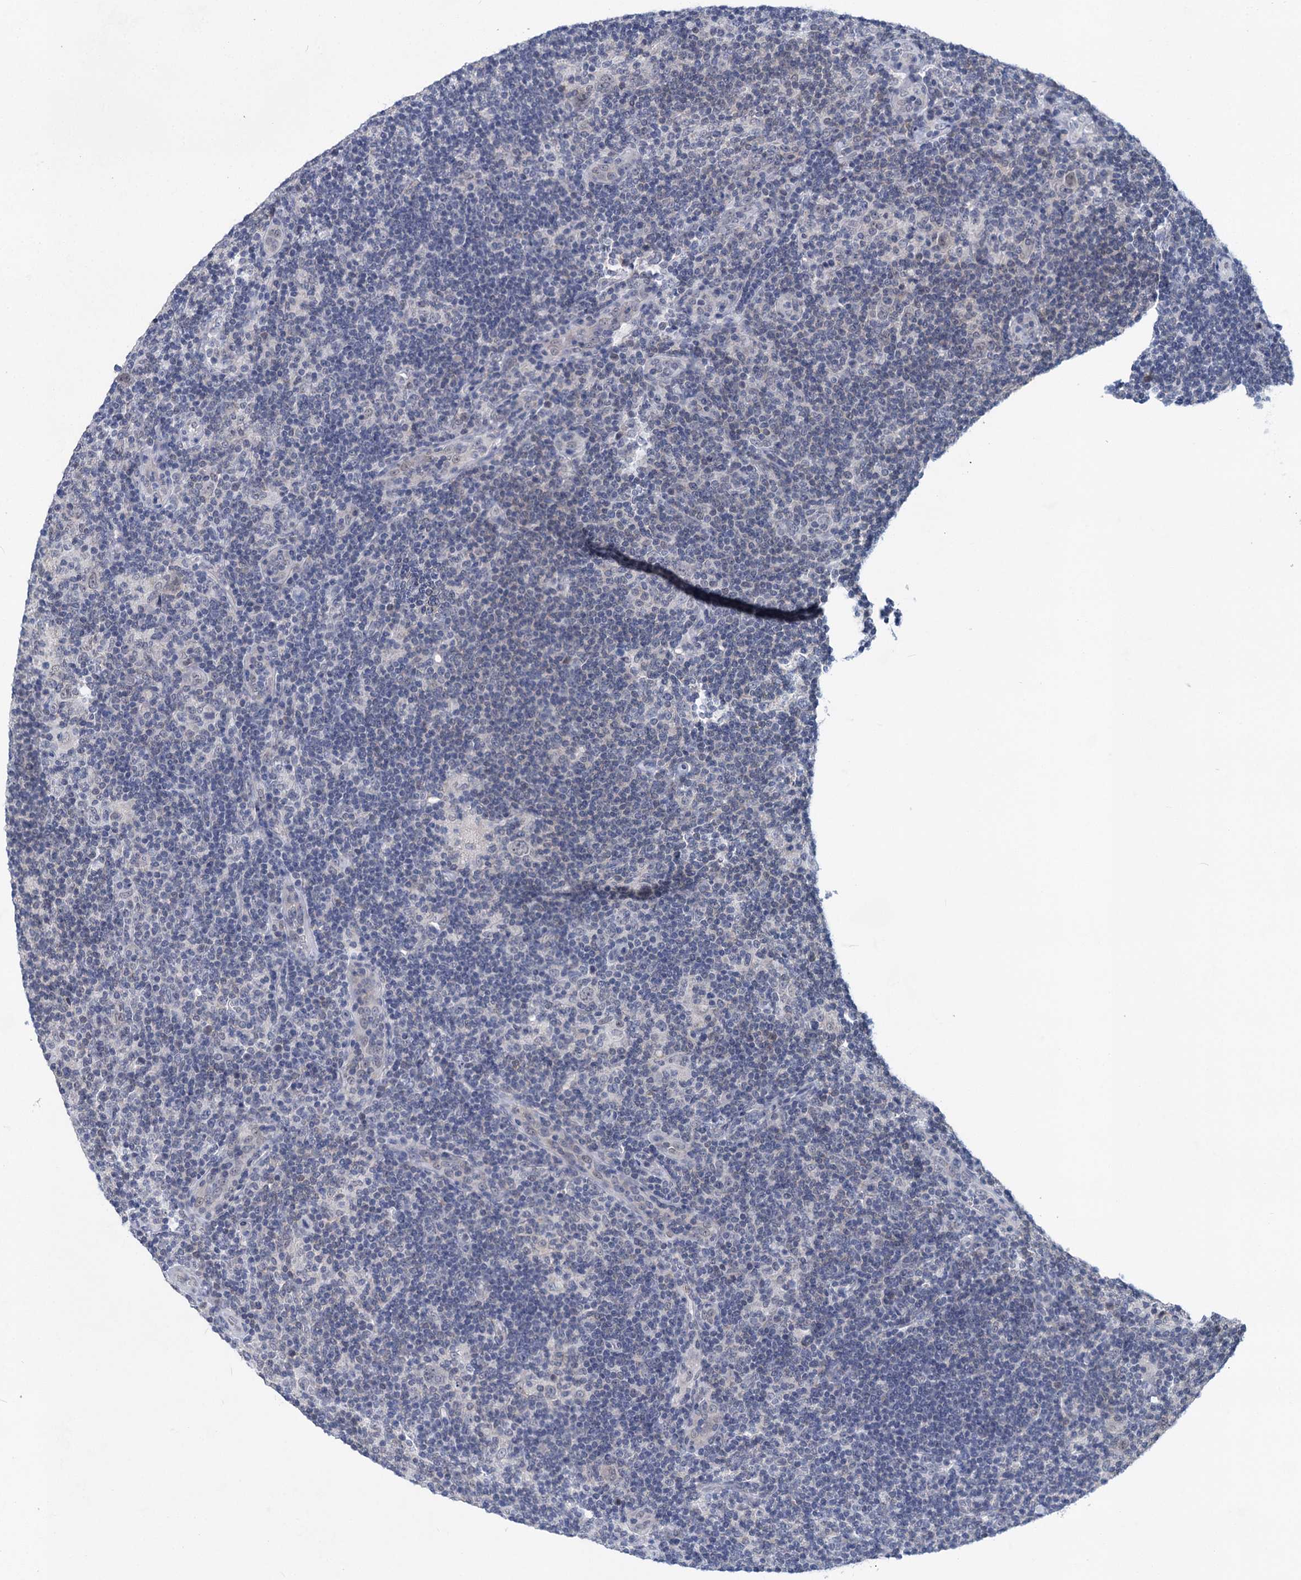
{"staining": {"intensity": "negative", "quantity": "none", "location": "none"}, "tissue": "lymphoma", "cell_type": "Tumor cells", "image_type": "cancer", "snomed": [{"axis": "morphology", "description": "Hodgkin's disease, NOS"}, {"axis": "topography", "description": "Lymph node"}], "caption": "Immunohistochemistry image of lymphoma stained for a protein (brown), which shows no staining in tumor cells.", "gene": "TTC17", "patient": {"sex": "female", "age": 57}}